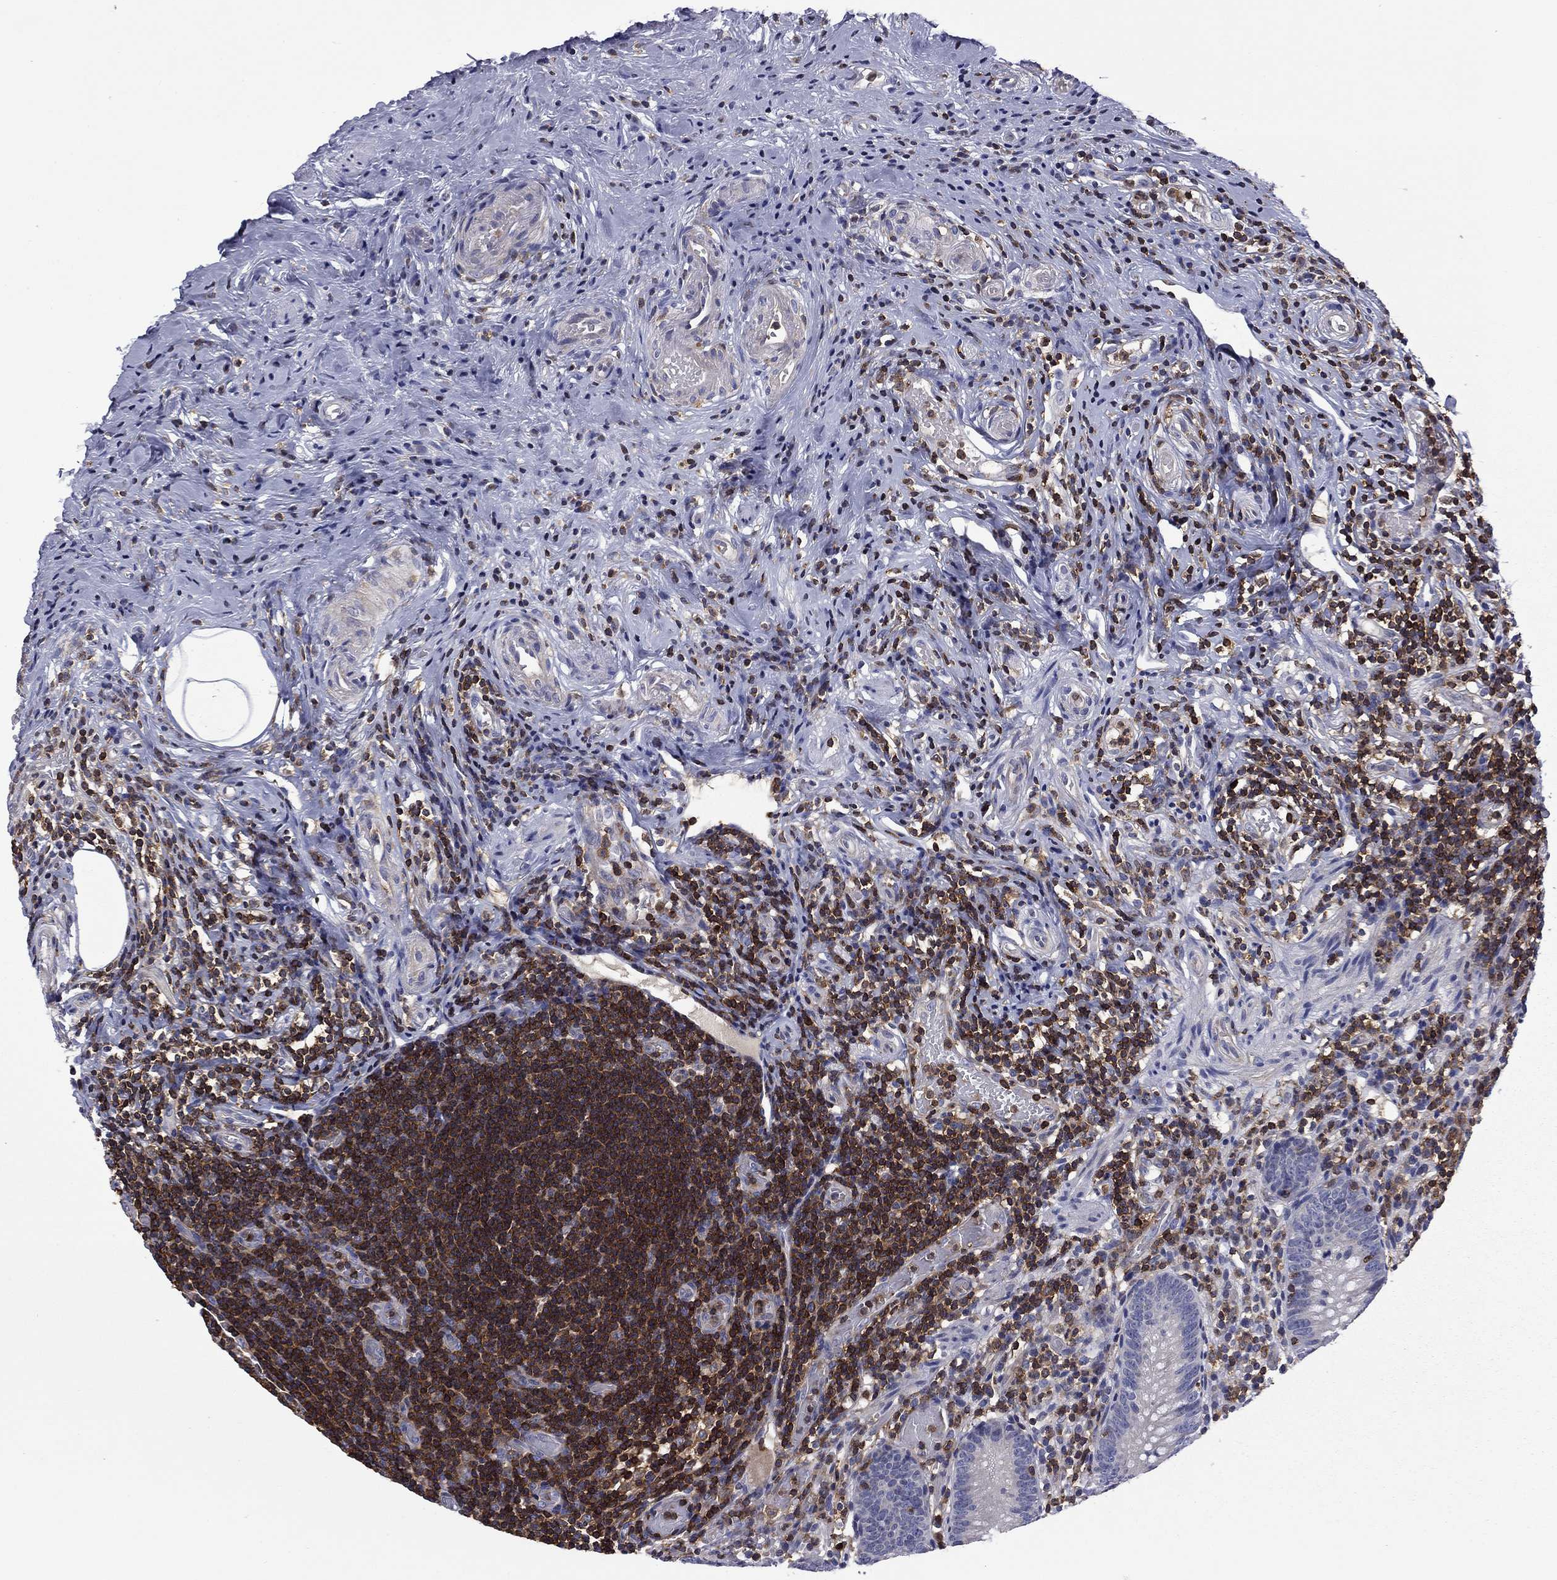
{"staining": {"intensity": "negative", "quantity": "none", "location": "none"}, "tissue": "appendix", "cell_type": "Glandular cells", "image_type": "normal", "snomed": [{"axis": "morphology", "description": "Normal tissue, NOS"}, {"axis": "topography", "description": "Appendix"}], "caption": "This image is of benign appendix stained with immunohistochemistry to label a protein in brown with the nuclei are counter-stained blue. There is no staining in glandular cells. (Brightfield microscopy of DAB immunohistochemistry at high magnification).", "gene": "ARHGAP45", "patient": {"sex": "female", "age": 40}}